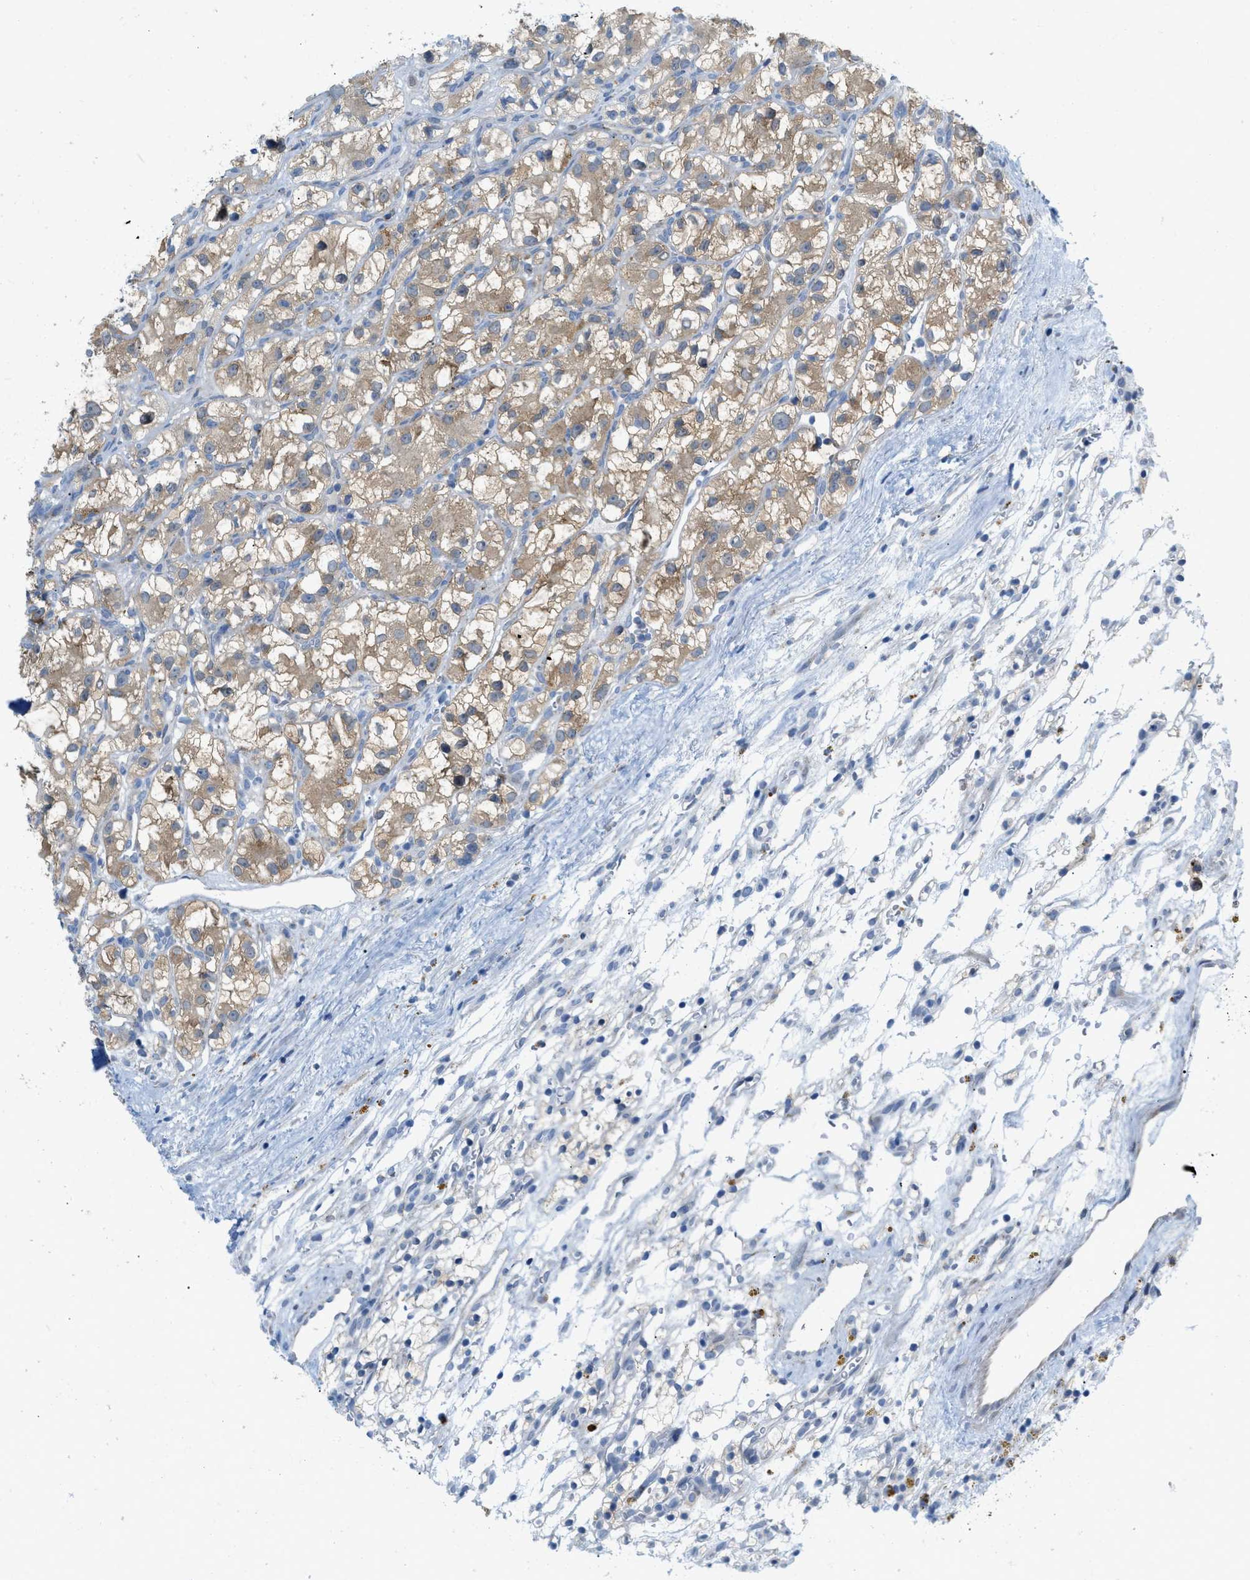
{"staining": {"intensity": "moderate", "quantity": "25%-75%", "location": "cytoplasmic/membranous"}, "tissue": "renal cancer", "cell_type": "Tumor cells", "image_type": "cancer", "snomed": [{"axis": "morphology", "description": "Adenocarcinoma, NOS"}, {"axis": "topography", "description": "Kidney"}], "caption": "Brown immunohistochemical staining in human renal cancer shows moderate cytoplasmic/membranous staining in about 25%-75% of tumor cells.", "gene": "RBBP9", "patient": {"sex": "female", "age": 57}}